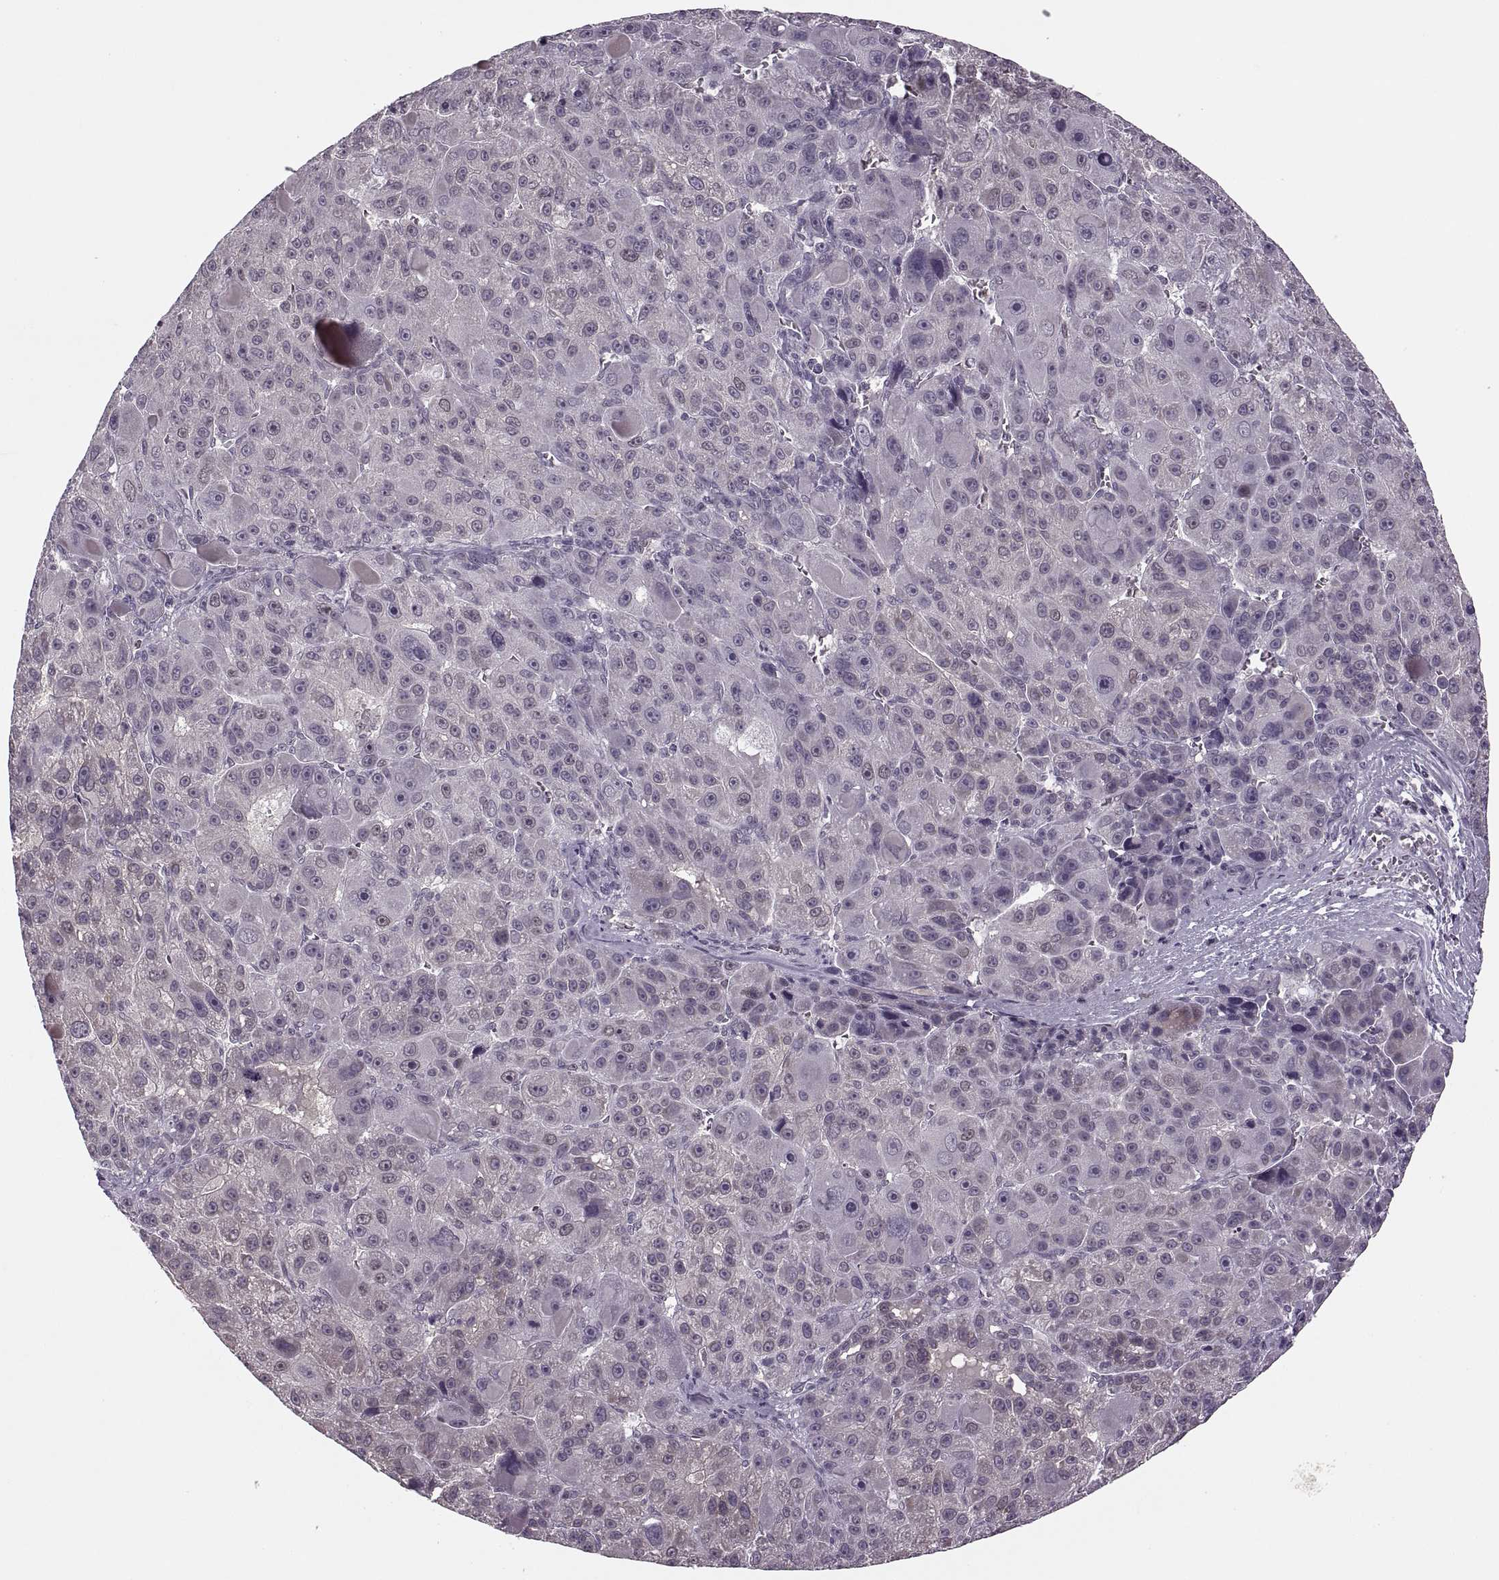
{"staining": {"intensity": "negative", "quantity": "none", "location": "none"}, "tissue": "liver cancer", "cell_type": "Tumor cells", "image_type": "cancer", "snomed": [{"axis": "morphology", "description": "Carcinoma, Hepatocellular, NOS"}, {"axis": "topography", "description": "Liver"}], "caption": "Protein analysis of hepatocellular carcinoma (liver) demonstrates no significant positivity in tumor cells.", "gene": "CACNA1F", "patient": {"sex": "male", "age": 76}}